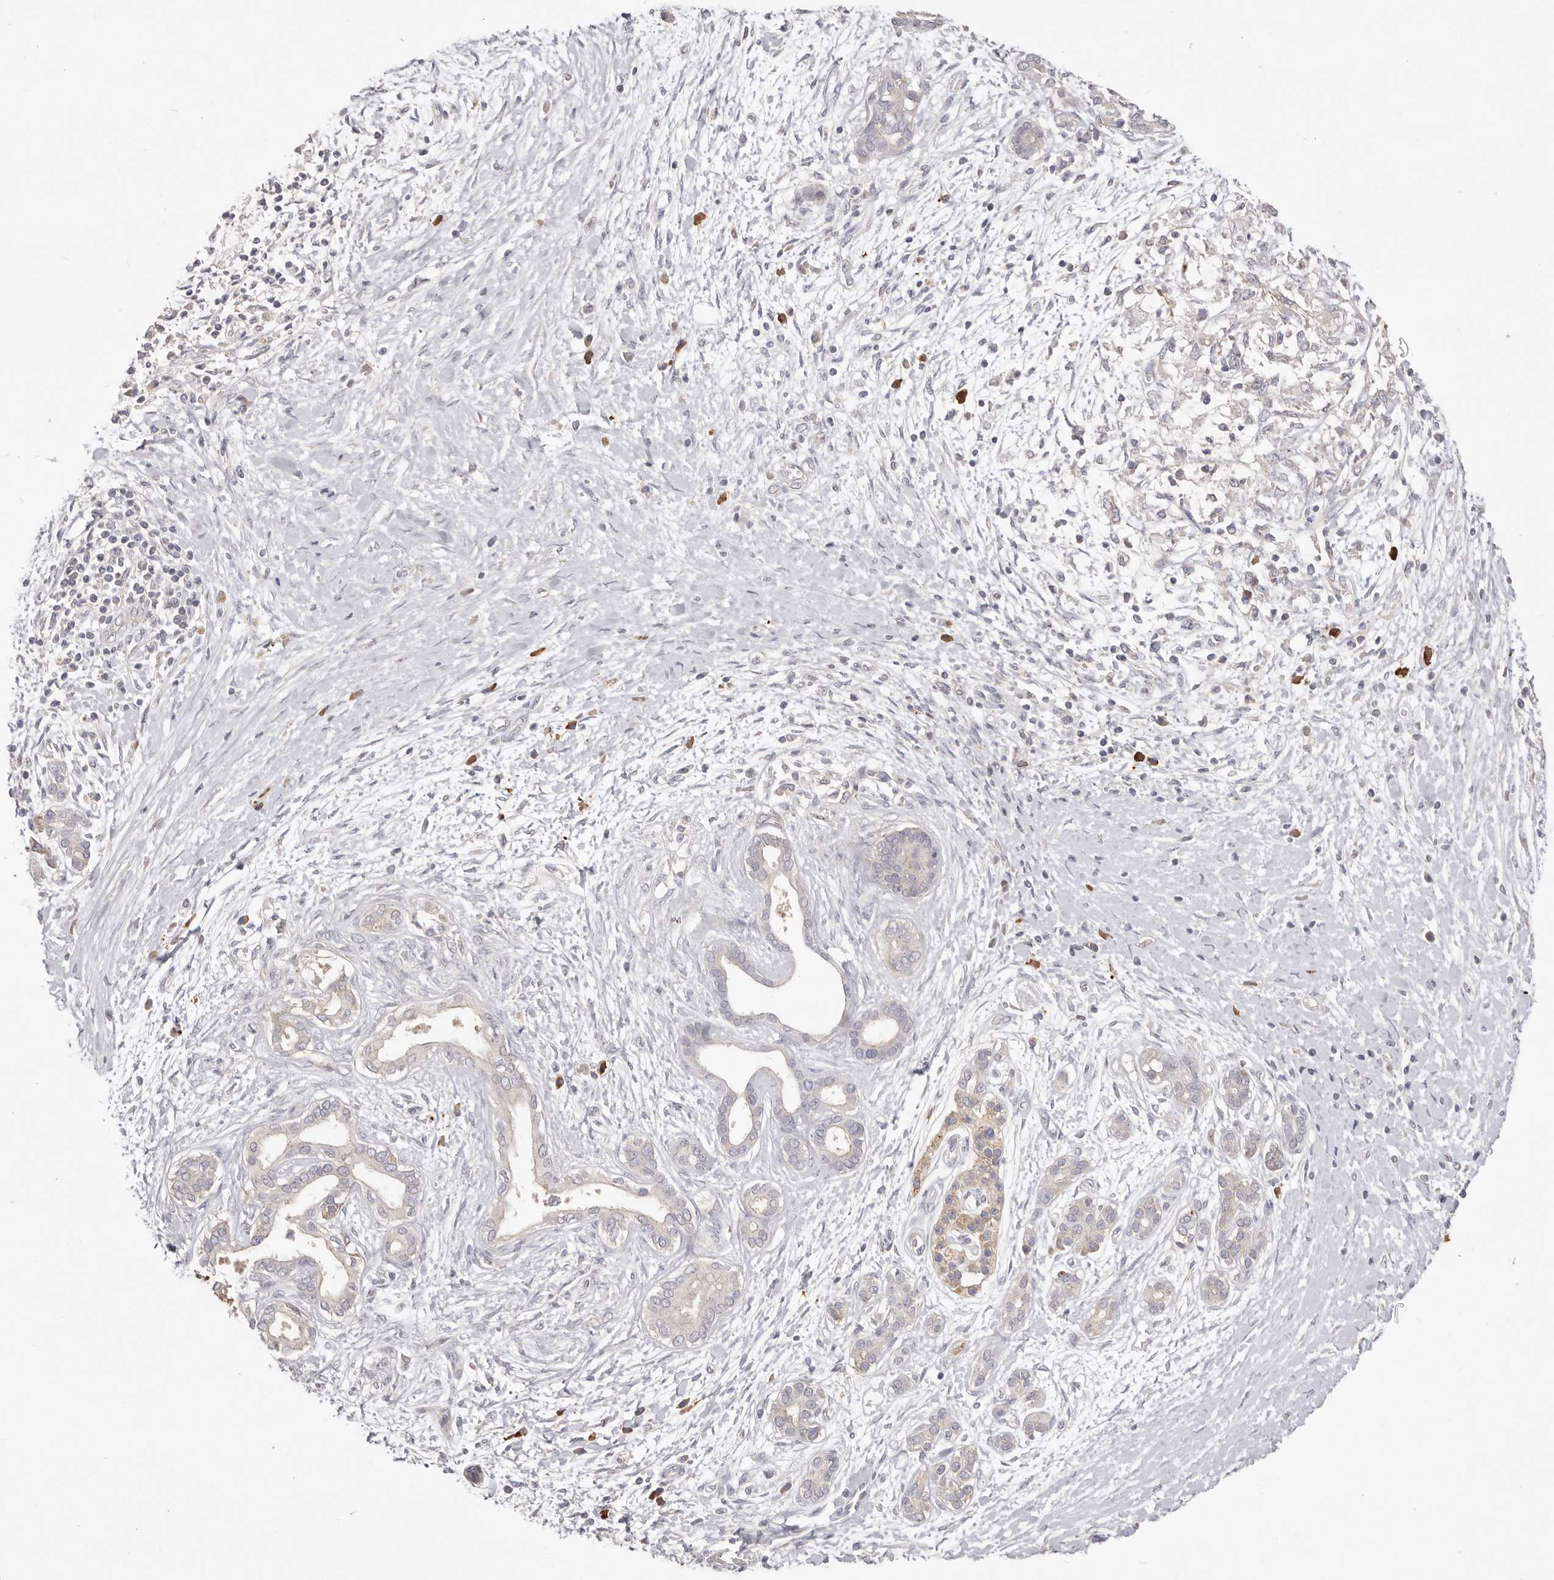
{"staining": {"intensity": "negative", "quantity": "none", "location": "none"}, "tissue": "pancreatic cancer", "cell_type": "Tumor cells", "image_type": "cancer", "snomed": [{"axis": "morphology", "description": "Adenocarcinoma, NOS"}, {"axis": "topography", "description": "Pancreas"}], "caption": "A micrograph of pancreatic cancer stained for a protein reveals no brown staining in tumor cells.", "gene": "HCAR2", "patient": {"sex": "male", "age": 58}}